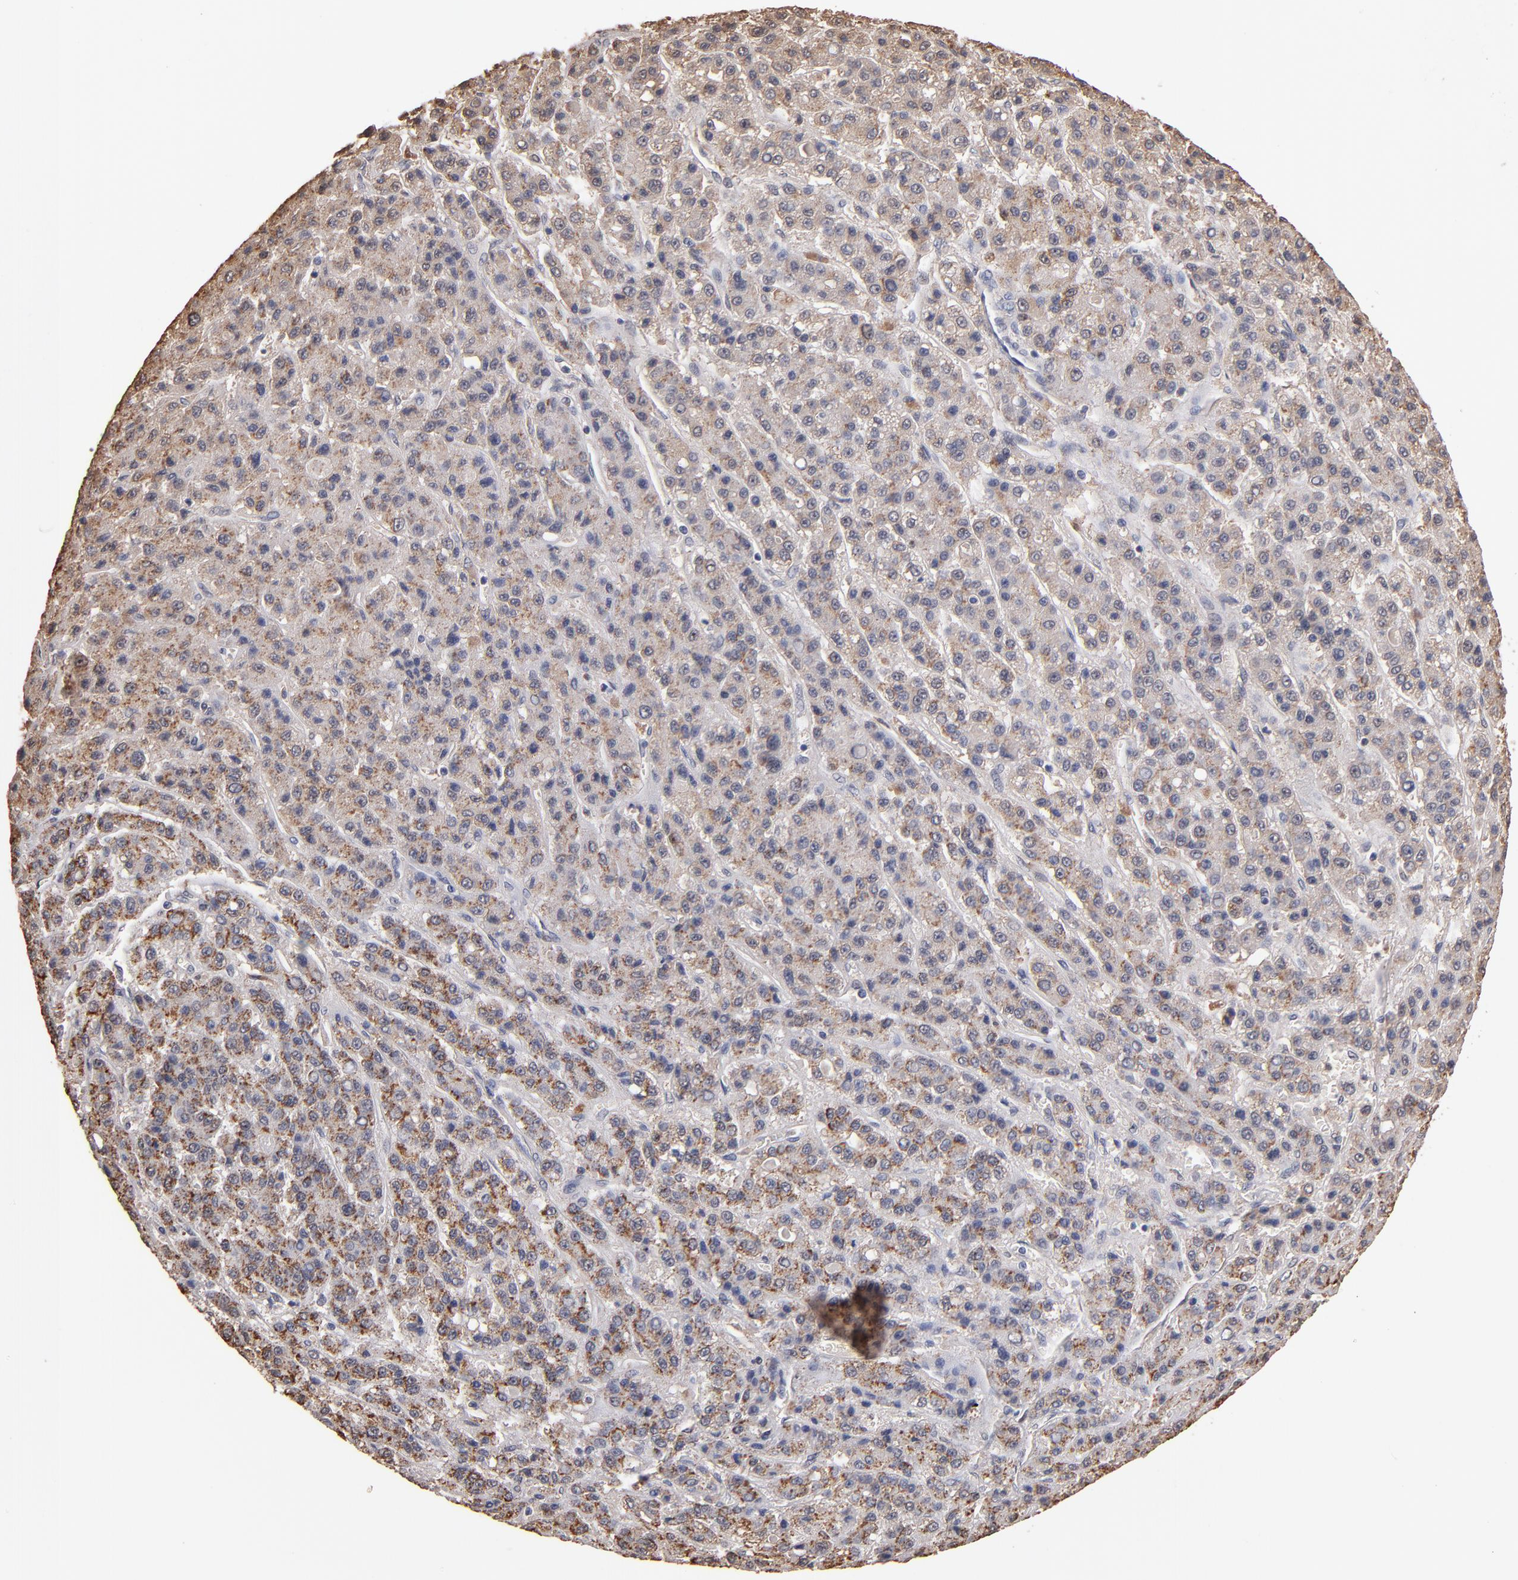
{"staining": {"intensity": "moderate", "quantity": ">75%", "location": "cytoplasmic/membranous"}, "tissue": "liver cancer", "cell_type": "Tumor cells", "image_type": "cancer", "snomed": [{"axis": "morphology", "description": "Carcinoma, Hepatocellular, NOS"}, {"axis": "topography", "description": "Liver"}], "caption": "Immunohistochemical staining of liver cancer (hepatocellular carcinoma) displays moderate cytoplasmic/membranous protein positivity in approximately >75% of tumor cells.", "gene": "RO60", "patient": {"sex": "male", "age": 70}}